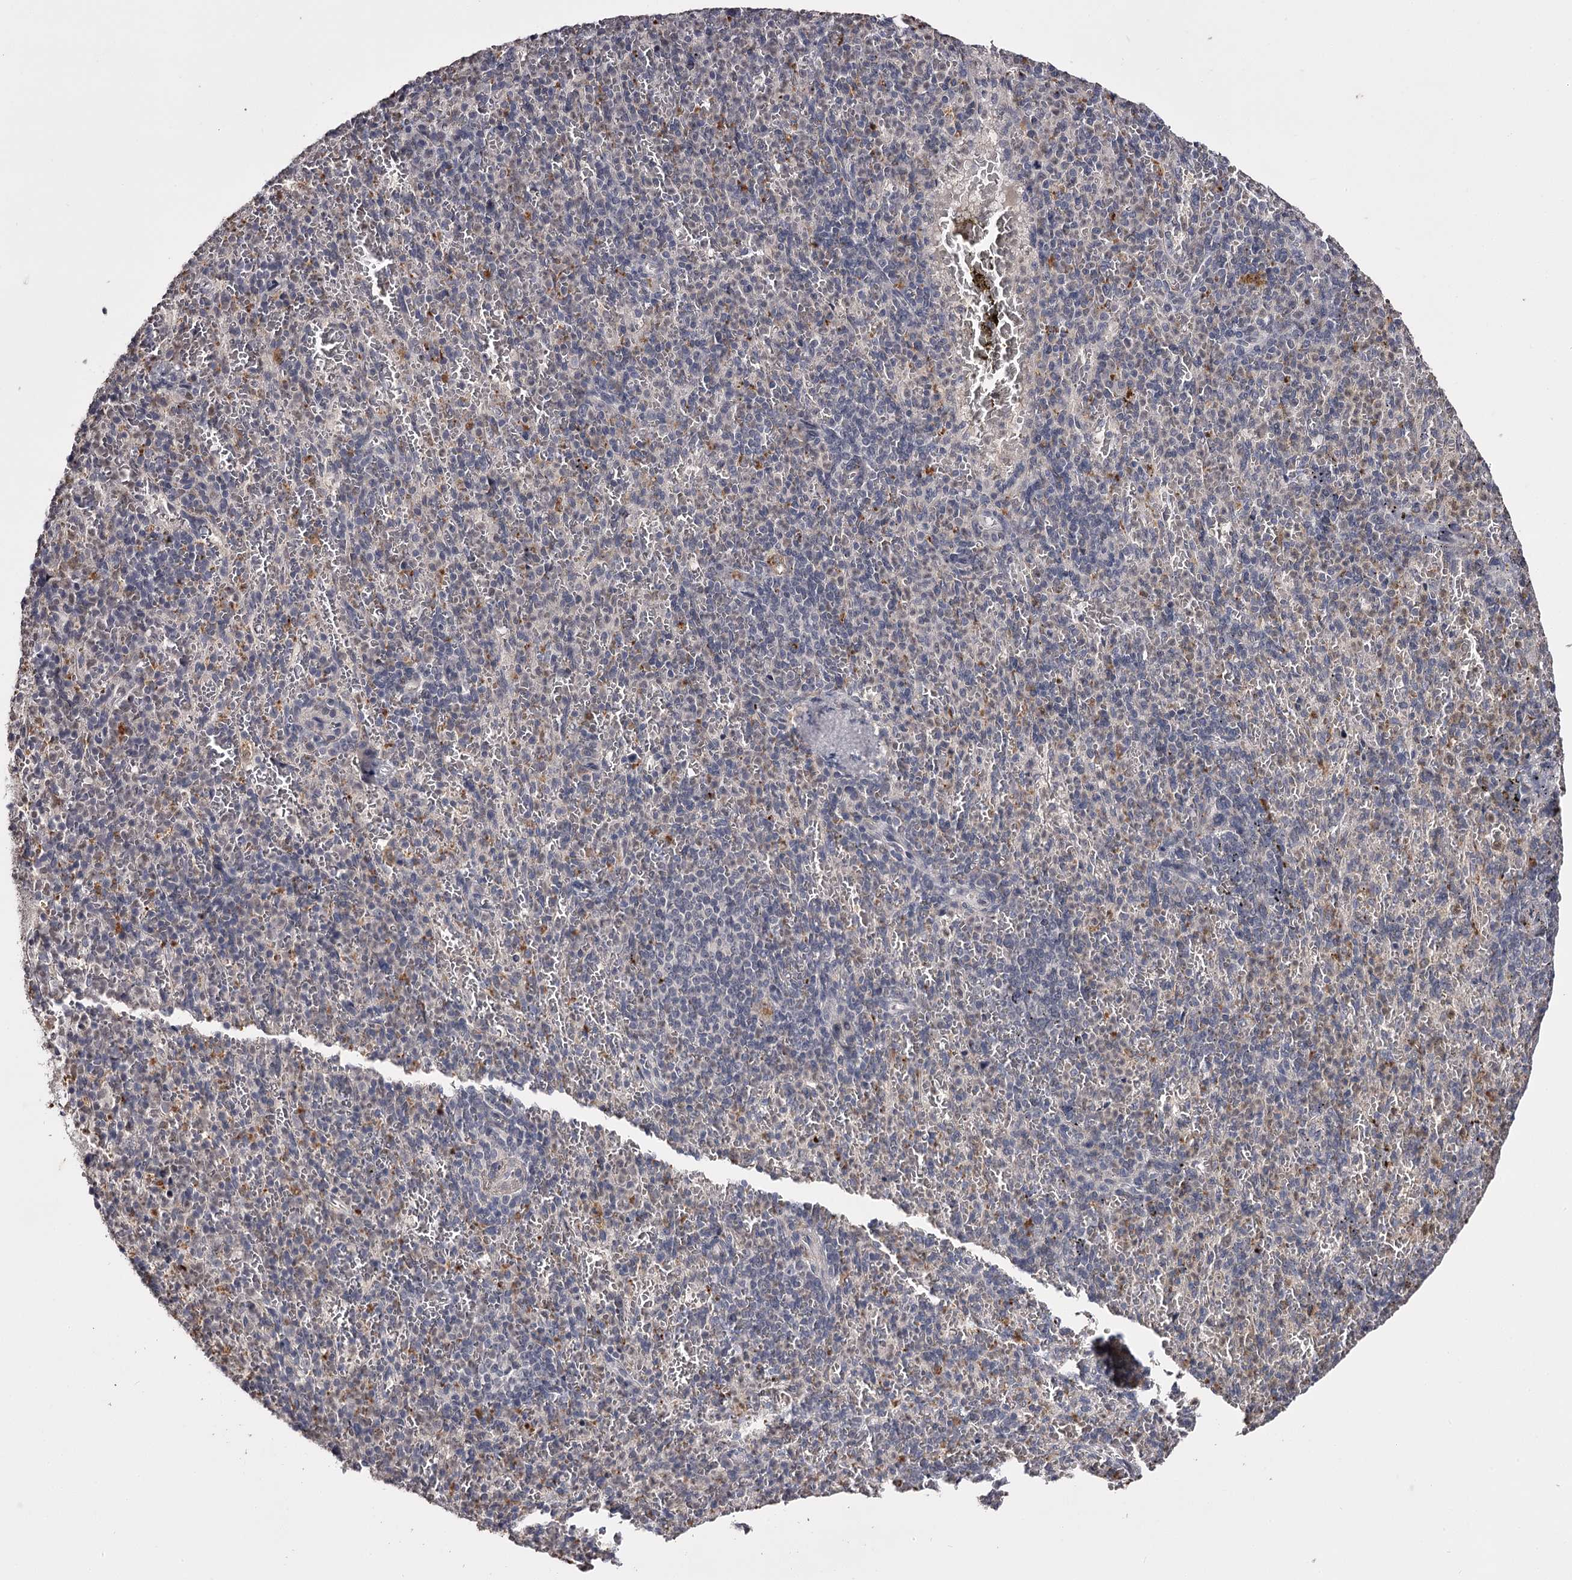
{"staining": {"intensity": "negative", "quantity": "none", "location": "none"}, "tissue": "spleen", "cell_type": "Cells in red pulp", "image_type": "normal", "snomed": [{"axis": "morphology", "description": "Normal tissue, NOS"}, {"axis": "topography", "description": "Spleen"}], "caption": "The photomicrograph demonstrates no significant expression in cells in red pulp of spleen.", "gene": "SLC32A1", "patient": {"sex": "female", "age": 74}}